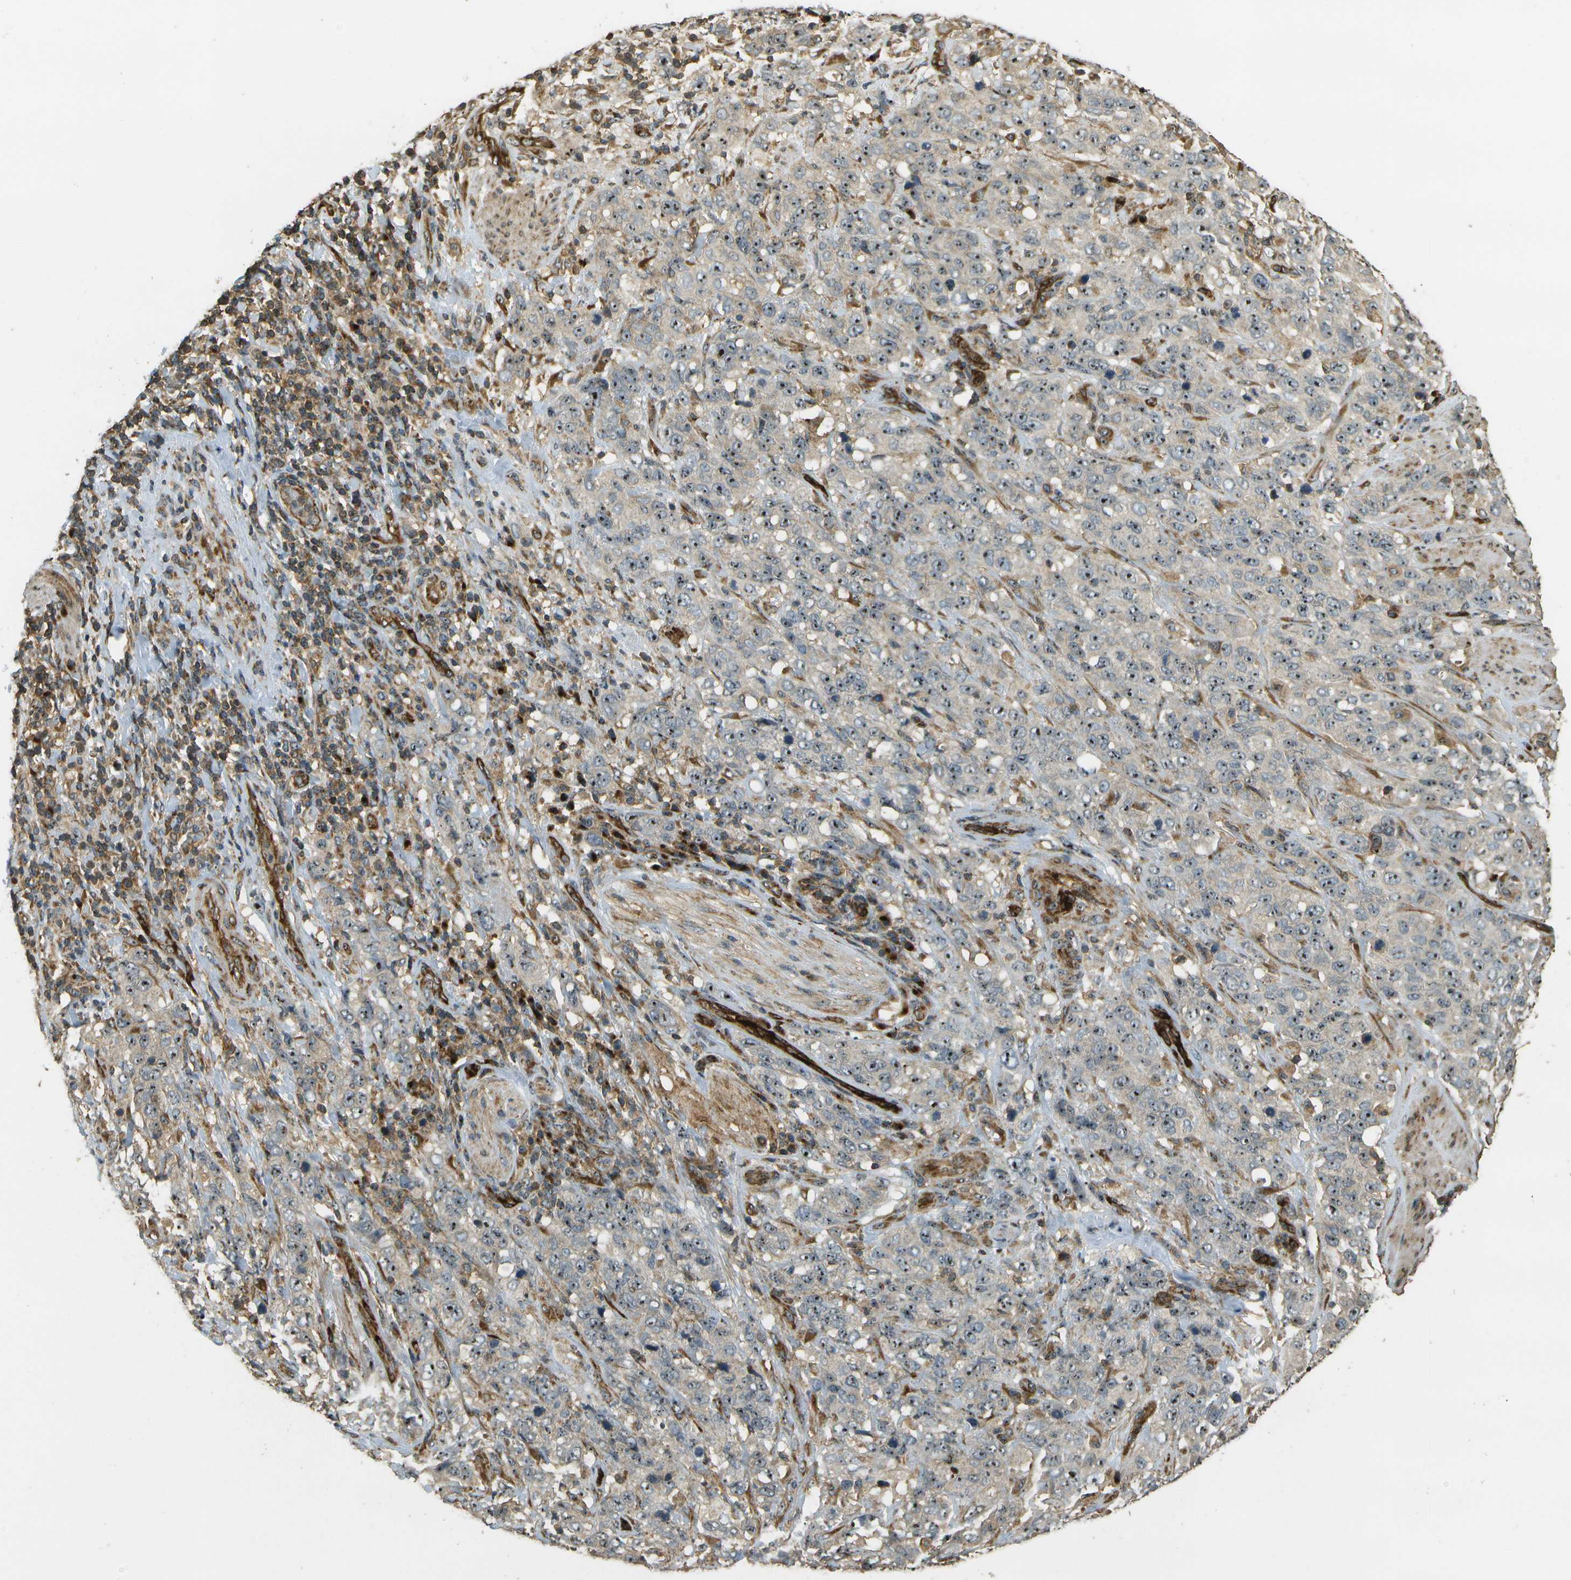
{"staining": {"intensity": "moderate", "quantity": ">75%", "location": "cytoplasmic/membranous,nuclear"}, "tissue": "stomach cancer", "cell_type": "Tumor cells", "image_type": "cancer", "snomed": [{"axis": "morphology", "description": "Adenocarcinoma, NOS"}, {"axis": "topography", "description": "Stomach"}], "caption": "A medium amount of moderate cytoplasmic/membranous and nuclear staining is present in approximately >75% of tumor cells in stomach adenocarcinoma tissue.", "gene": "LRP12", "patient": {"sex": "male", "age": 48}}